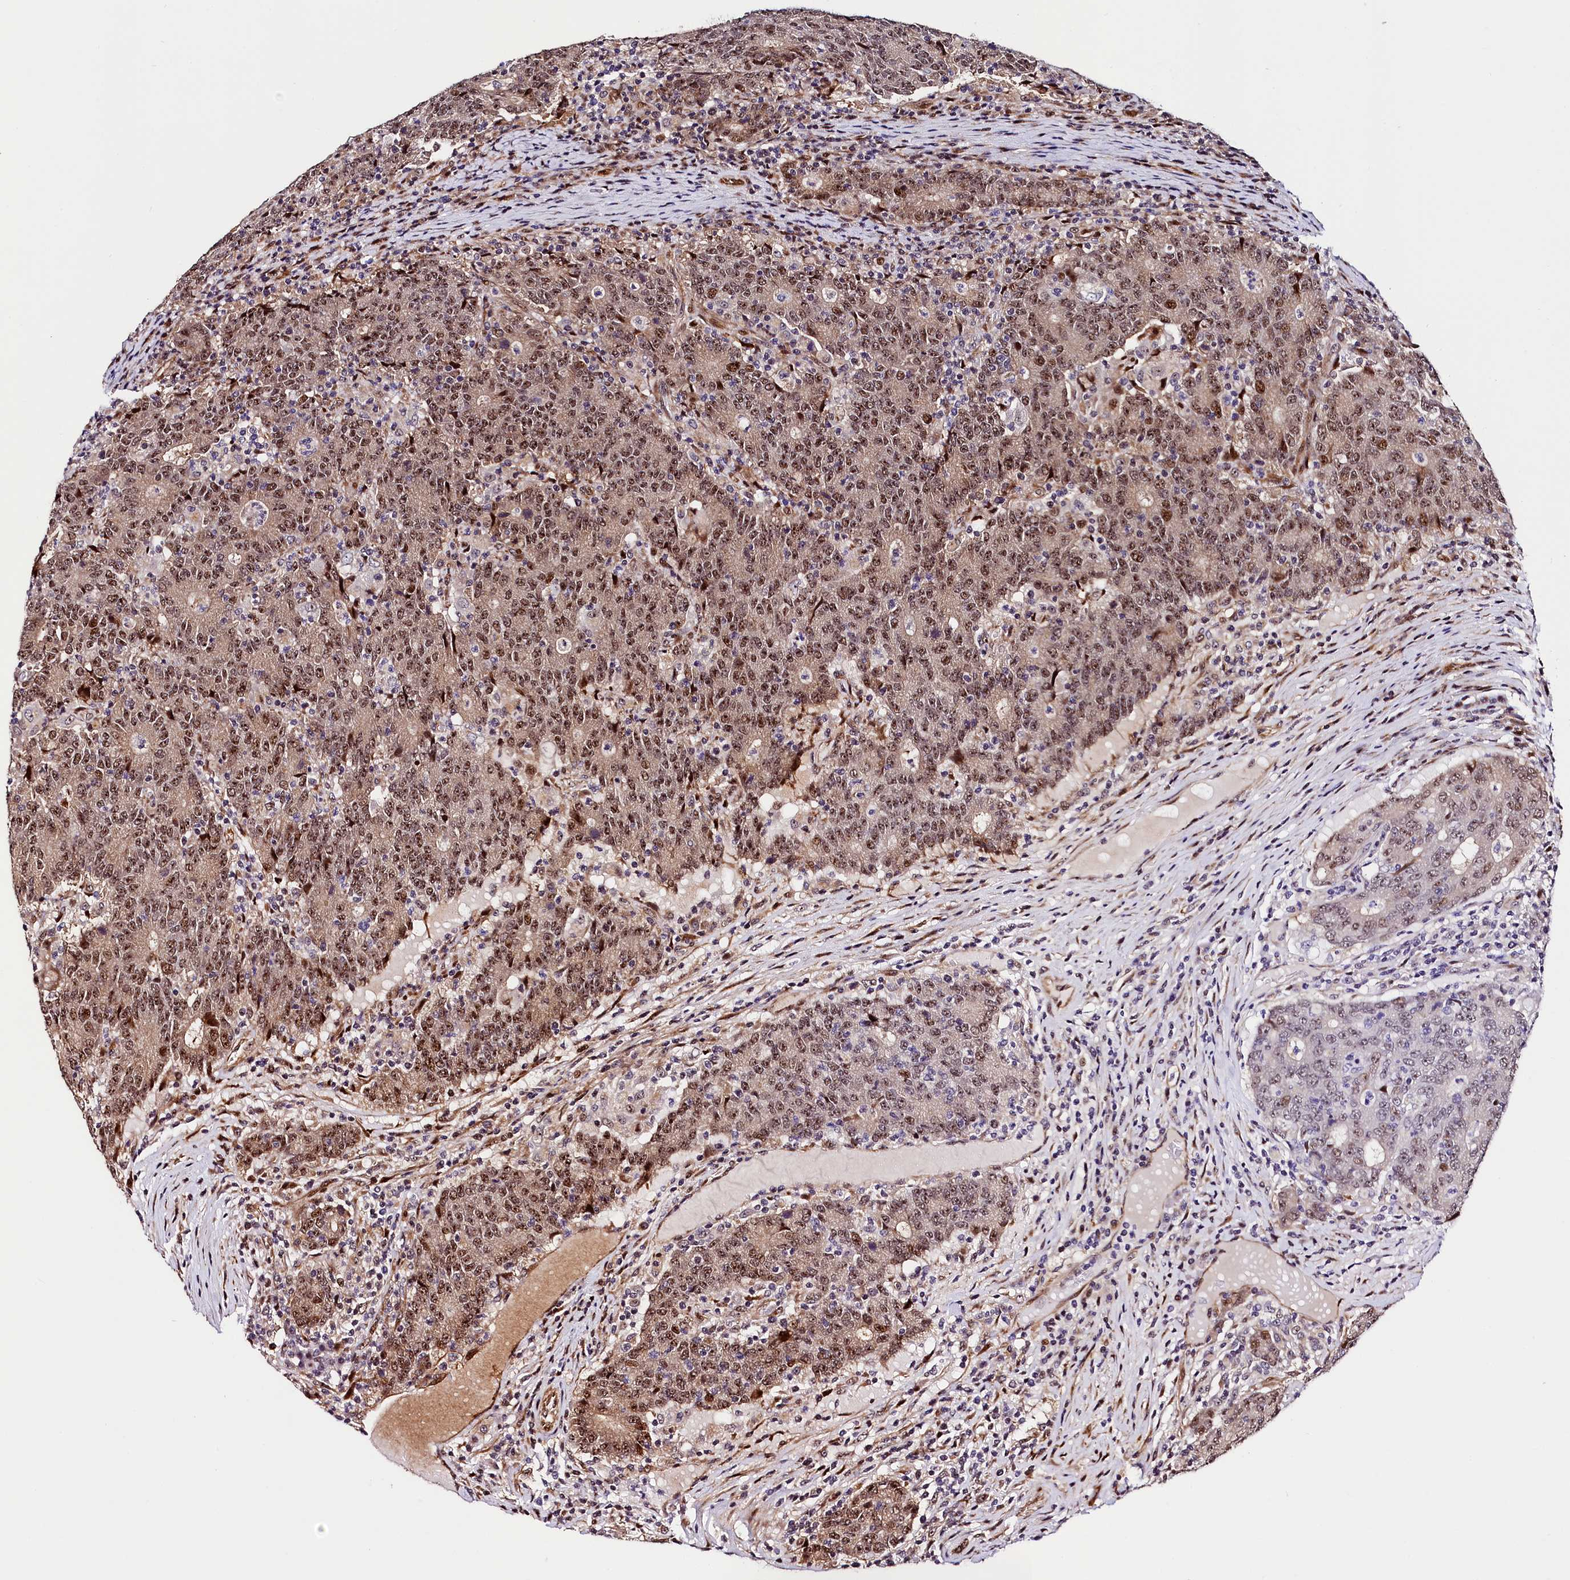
{"staining": {"intensity": "moderate", "quantity": "25%-75%", "location": "cytoplasmic/membranous,nuclear"}, "tissue": "colorectal cancer", "cell_type": "Tumor cells", "image_type": "cancer", "snomed": [{"axis": "morphology", "description": "Adenocarcinoma, NOS"}, {"axis": "topography", "description": "Colon"}], "caption": "The micrograph displays immunohistochemical staining of colorectal cancer. There is moderate cytoplasmic/membranous and nuclear expression is appreciated in about 25%-75% of tumor cells. (IHC, brightfield microscopy, high magnification).", "gene": "TRMT112", "patient": {"sex": "female", "age": 75}}